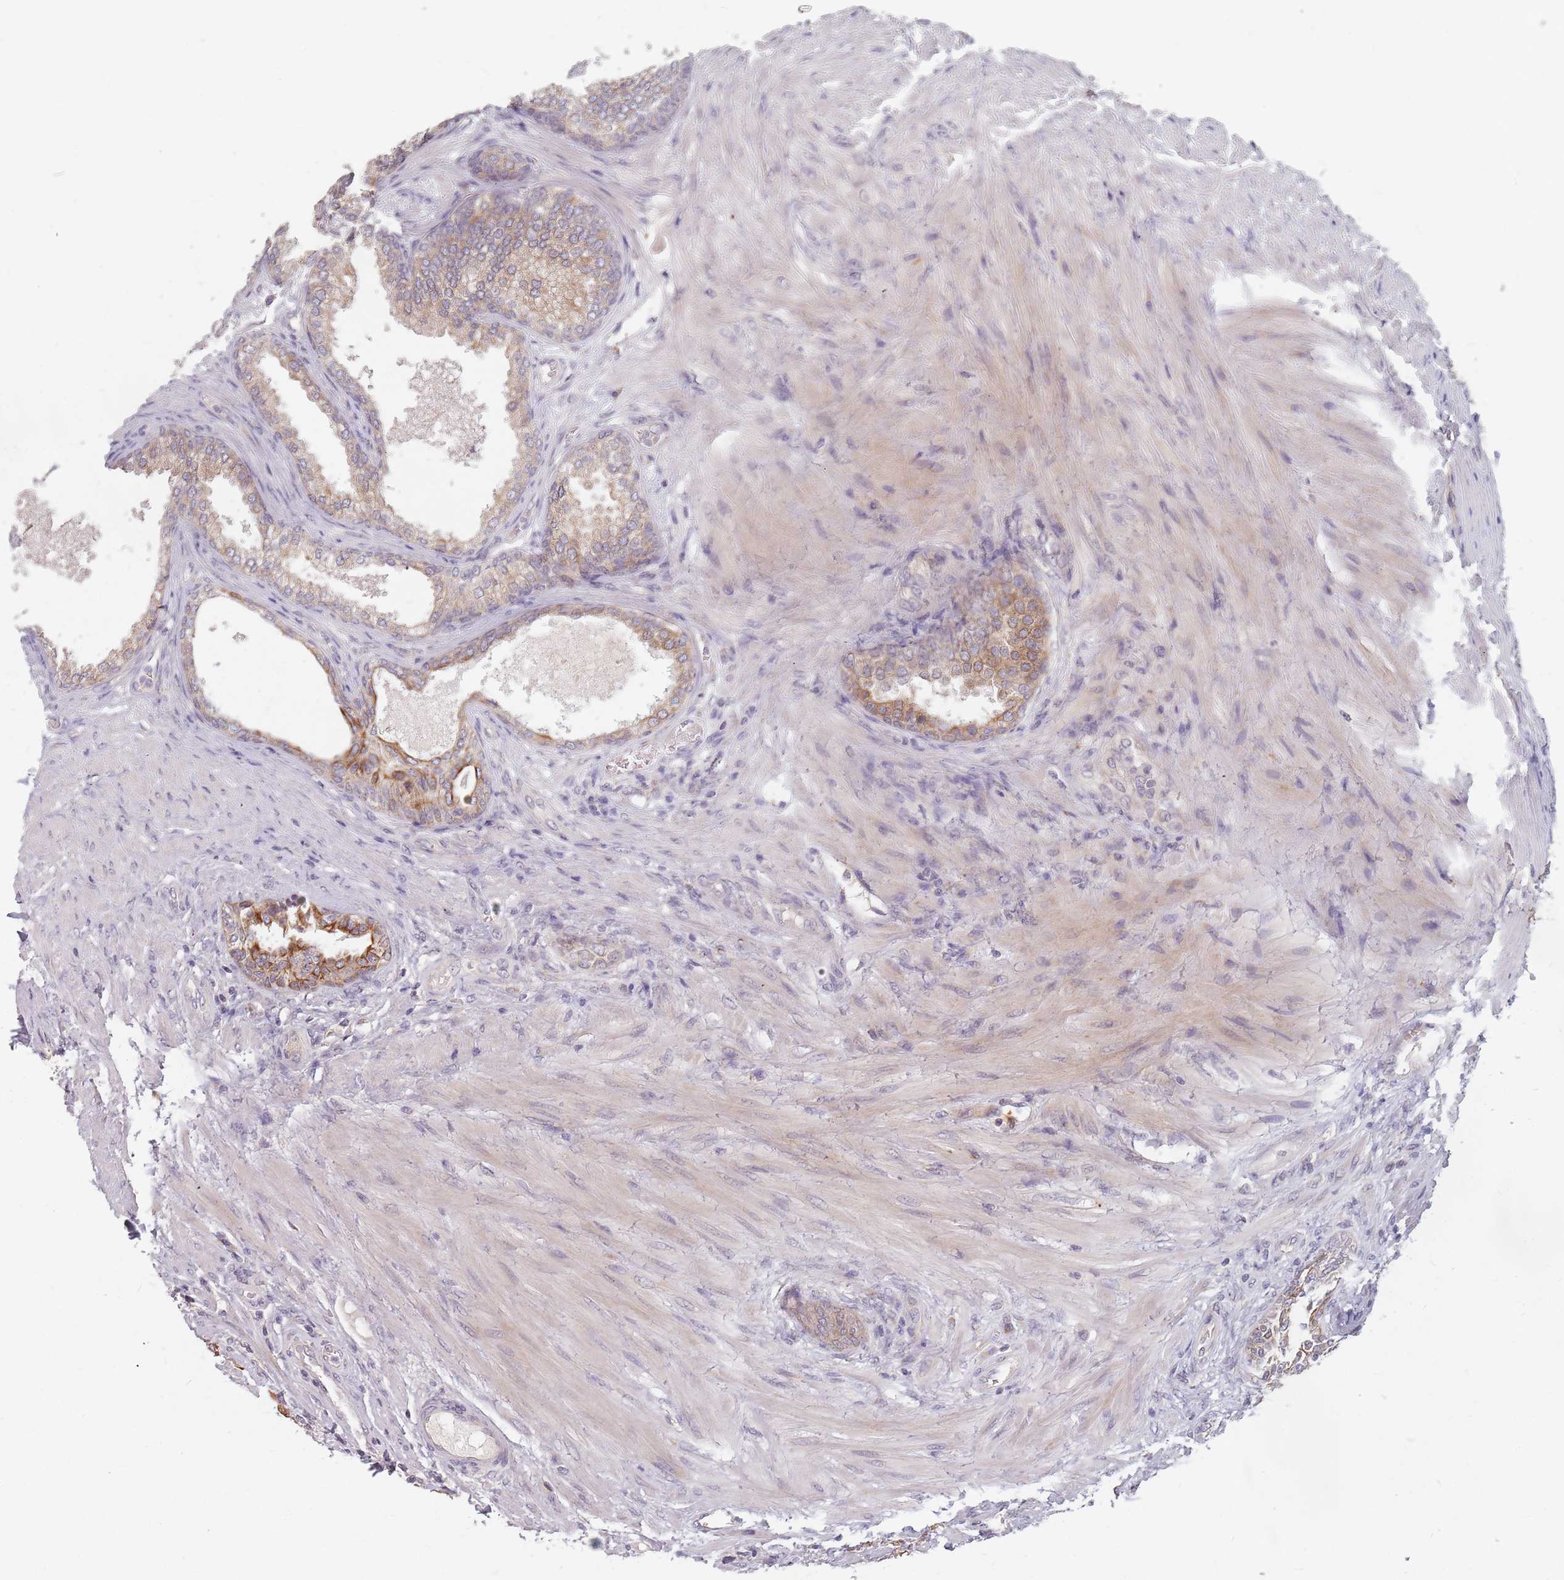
{"staining": {"intensity": "moderate", "quantity": ">75%", "location": "cytoplasmic/membranous"}, "tissue": "prostate", "cell_type": "Glandular cells", "image_type": "normal", "snomed": [{"axis": "morphology", "description": "Normal tissue, NOS"}, {"axis": "topography", "description": "Prostate"}], "caption": "The micrograph demonstrates a brown stain indicating the presence of a protein in the cytoplasmic/membranous of glandular cells in prostate.", "gene": "ADAL", "patient": {"sex": "male", "age": 76}}